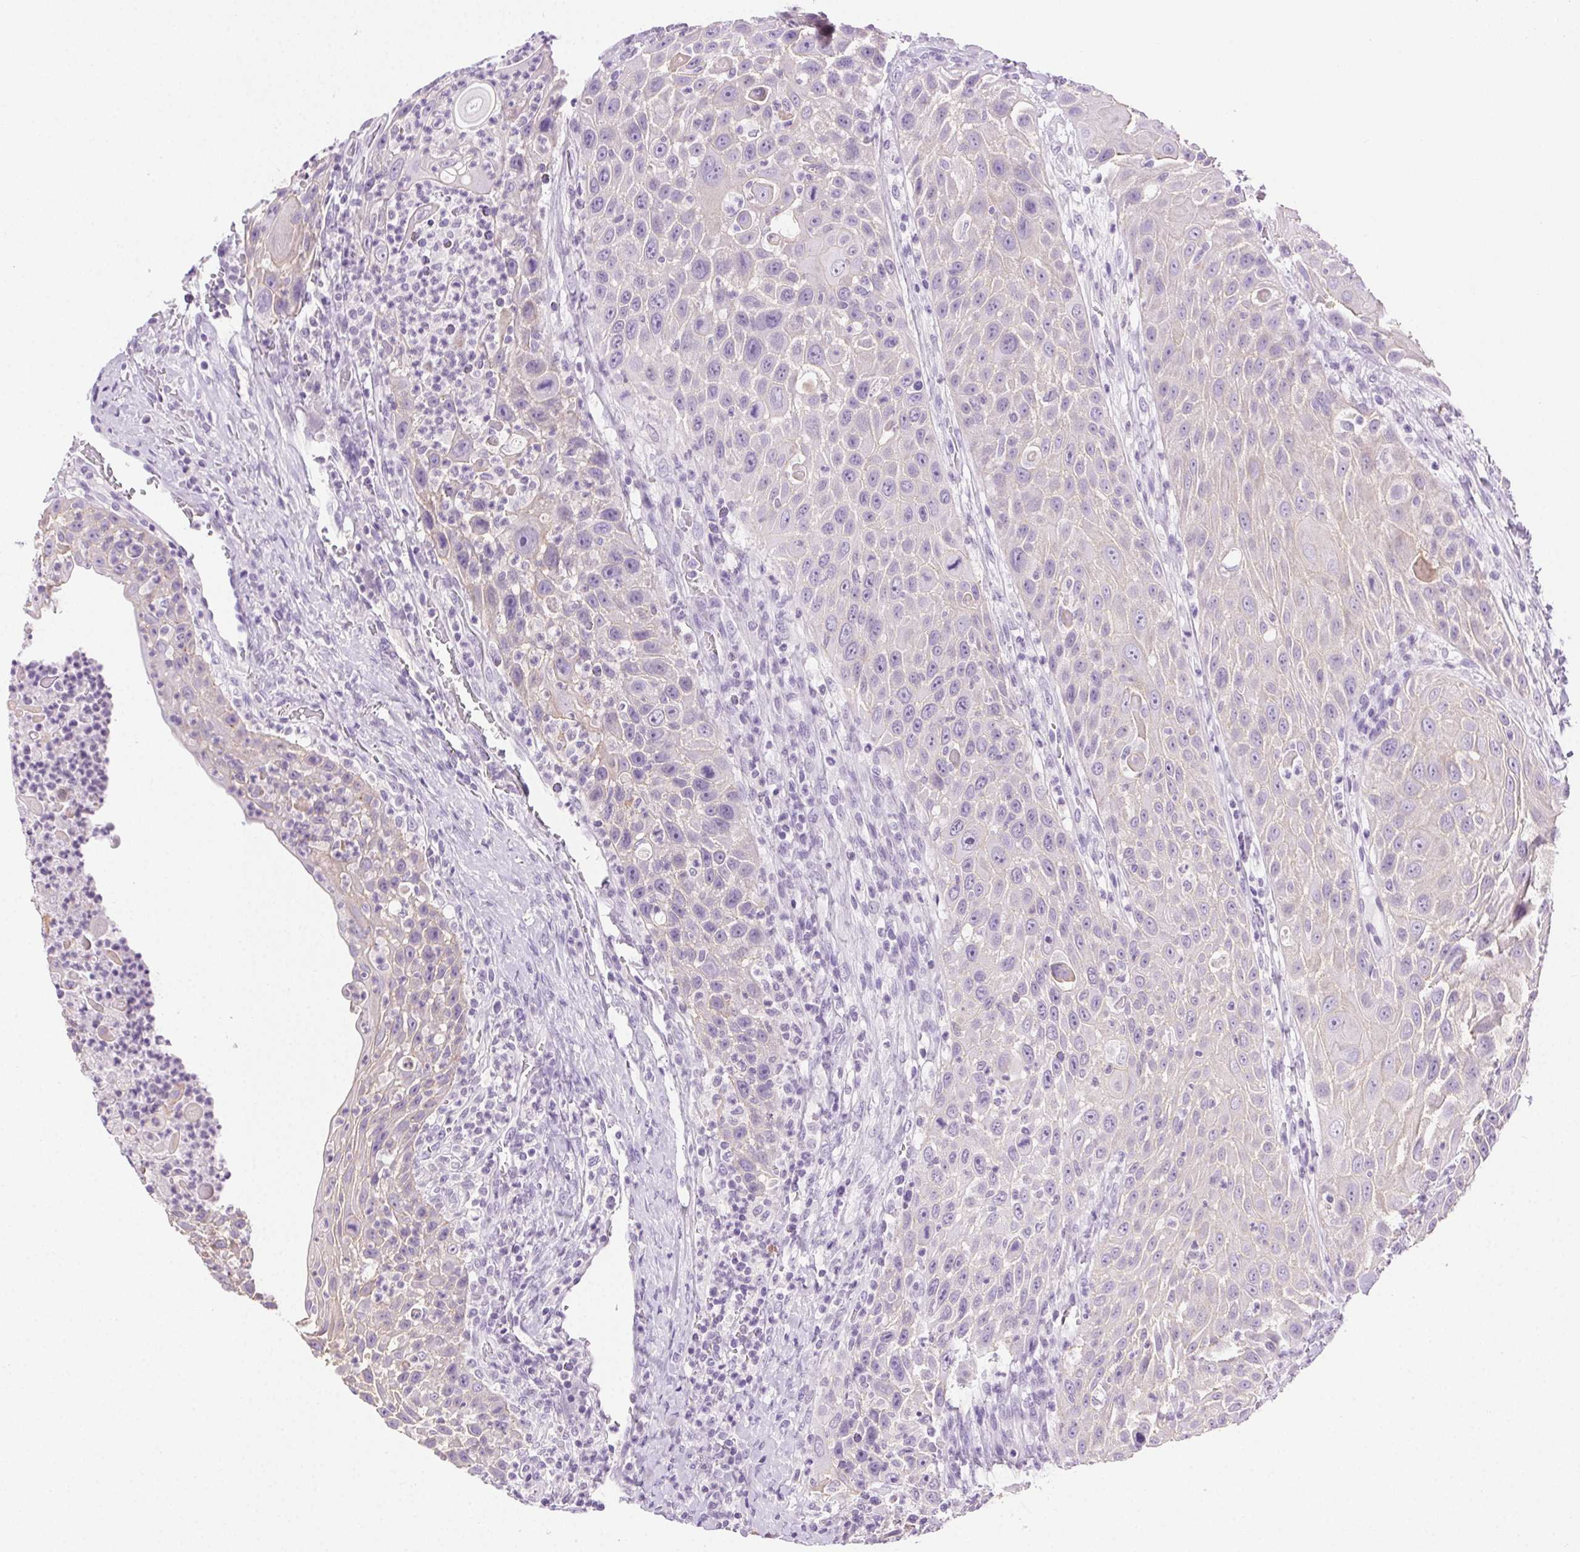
{"staining": {"intensity": "negative", "quantity": "none", "location": "none"}, "tissue": "head and neck cancer", "cell_type": "Tumor cells", "image_type": "cancer", "snomed": [{"axis": "morphology", "description": "Squamous cell carcinoma, NOS"}, {"axis": "topography", "description": "Head-Neck"}], "caption": "Tumor cells show no significant staining in head and neck cancer.", "gene": "CLDN10", "patient": {"sex": "male", "age": 69}}